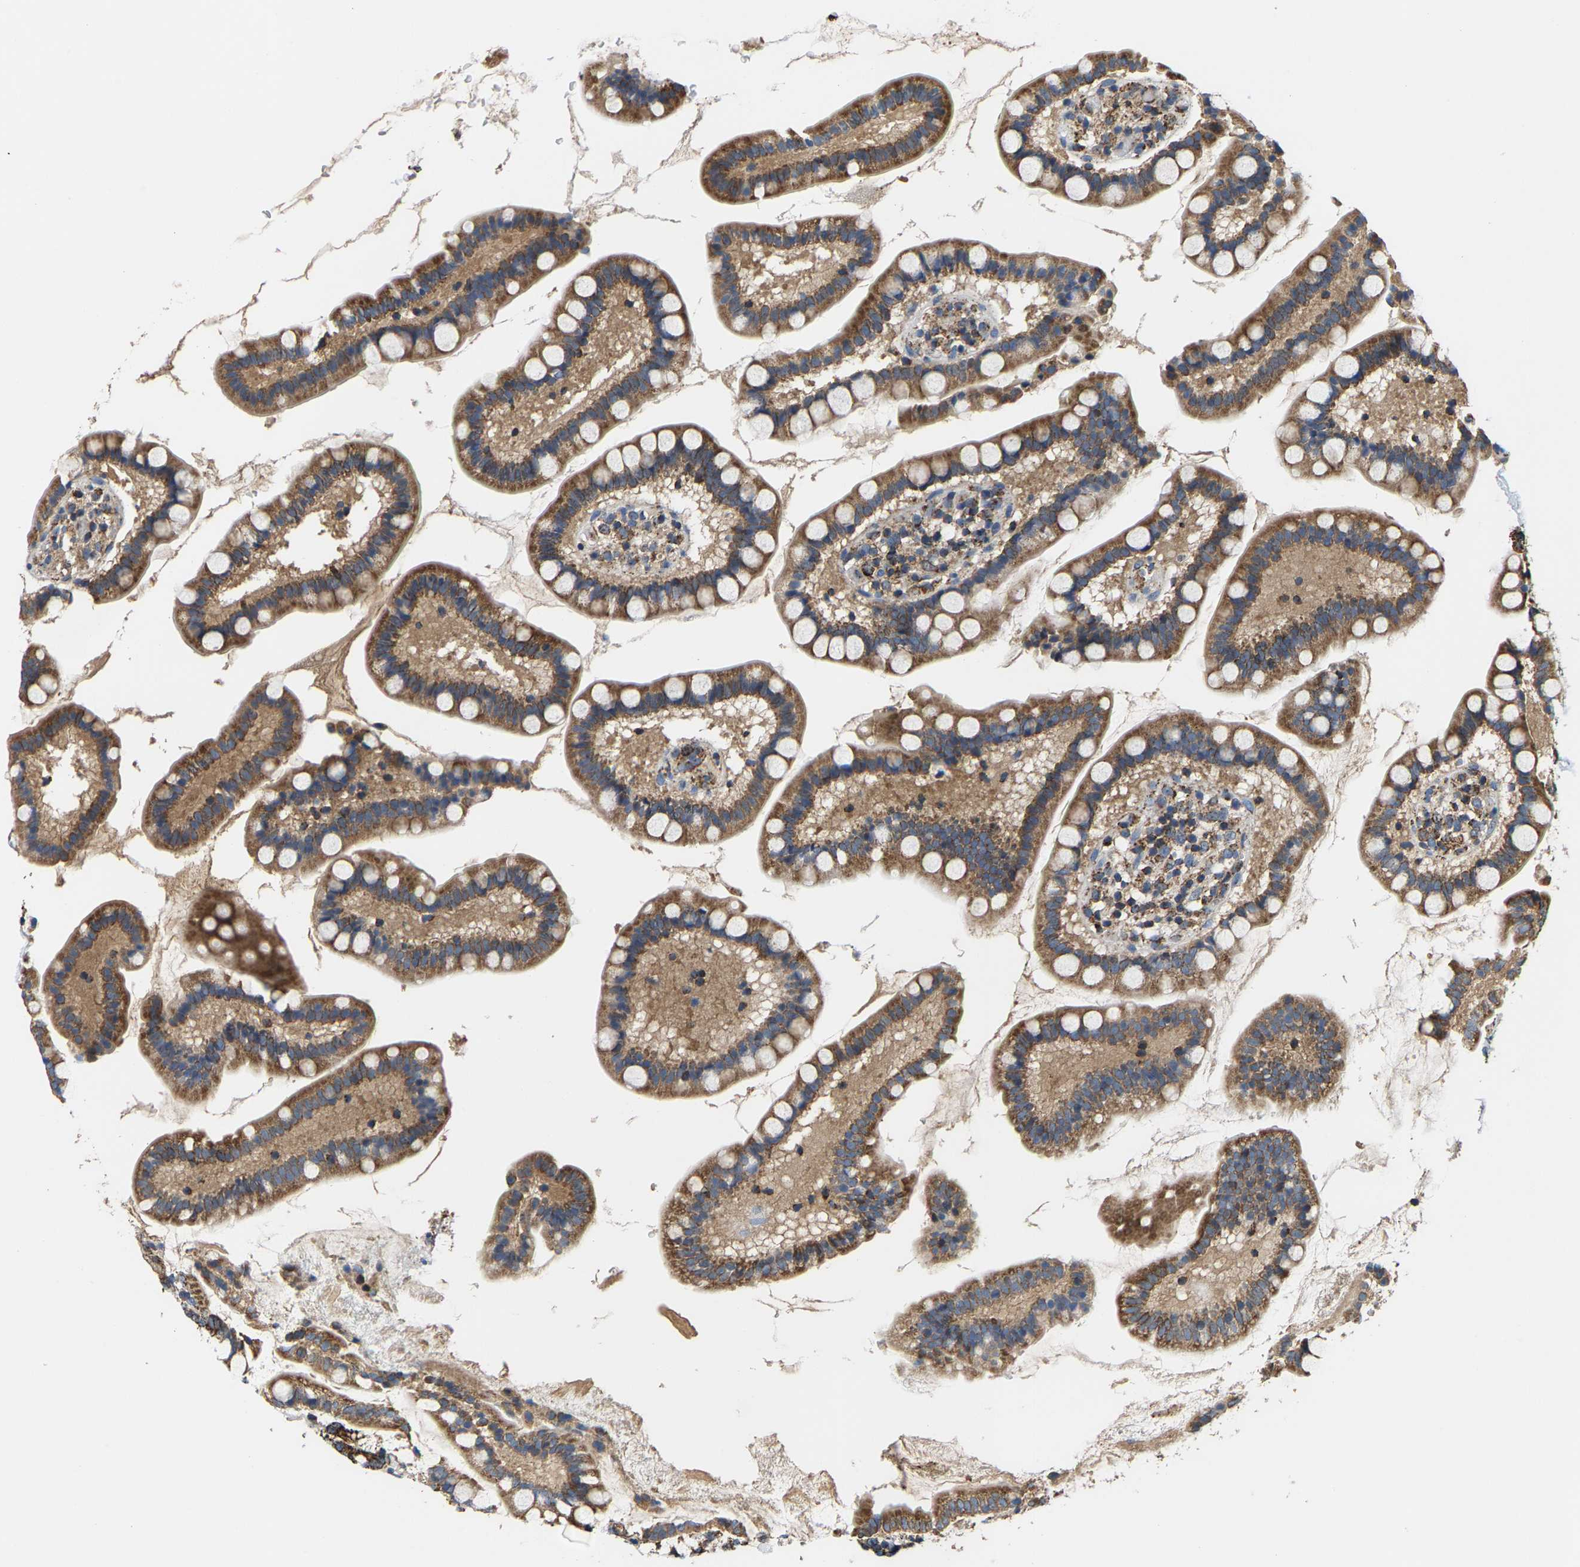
{"staining": {"intensity": "moderate", "quantity": ">75%", "location": "cytoplasmic/membranous"}, "tissue": "small intestine", "cell_type": "Glandular cells", "image_type": "normal", "snomed": [{"axis": "morphology", "description": "Normal tissue, NOS"}, {"axis": "topography", "description": "Small intestine"}], "caption": "Brown immunohistochemical staining in benign human small intestine displays moderate cytoplasmic/membranous positivity in about >75% of glandular cells.", "gene": "SHMT2", "patient": {"sex": "female", "age": 84}}